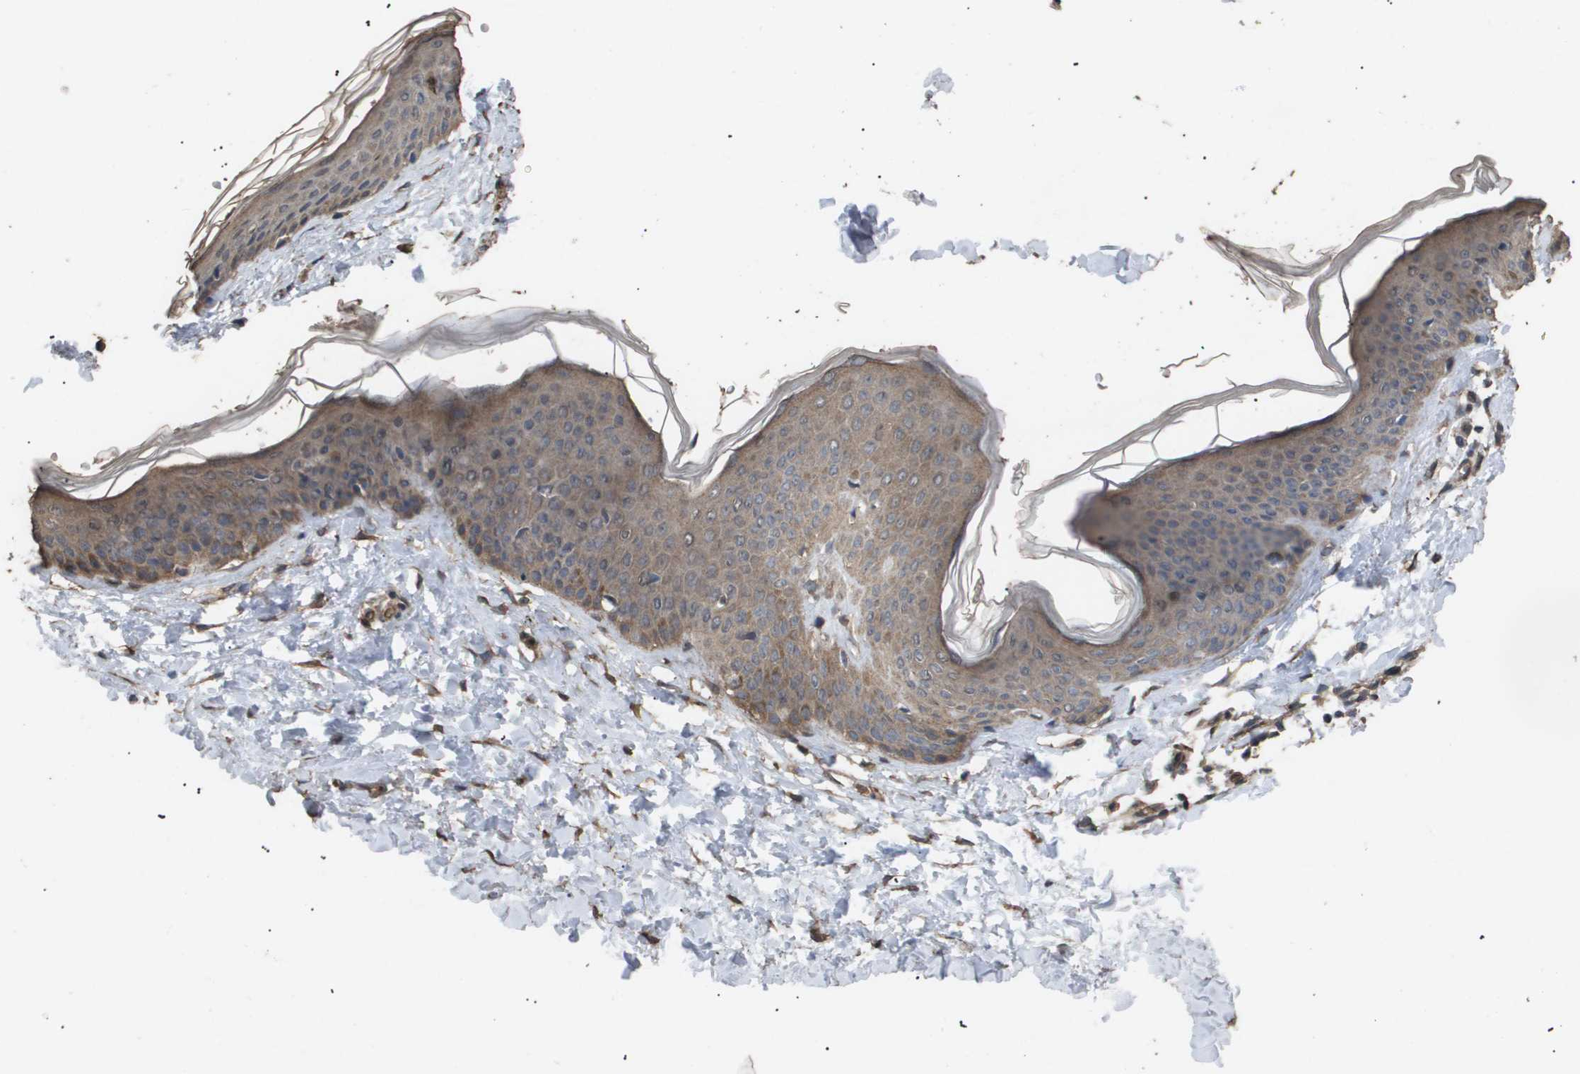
{"staining": {"intensity": "strong", "quantity": ">75%", "location": "cytoplasmic/membranous"}, "tissue": "skin", "cell_type": "Fibroblasts", "image_type": "normal", "snomed": [{"axis": "morphology", "description": "Normal tissue, NOS"}, {"axis": "topography", "description": "Skin"}], "caption": "This is a histology image of immunohistochemistry staining of normal skin, which shows strong staining in the cytoplasmic/membranous of fibroblasts.", "gene": "CUL5", "patient": {"sex": "female", "age": 17}}